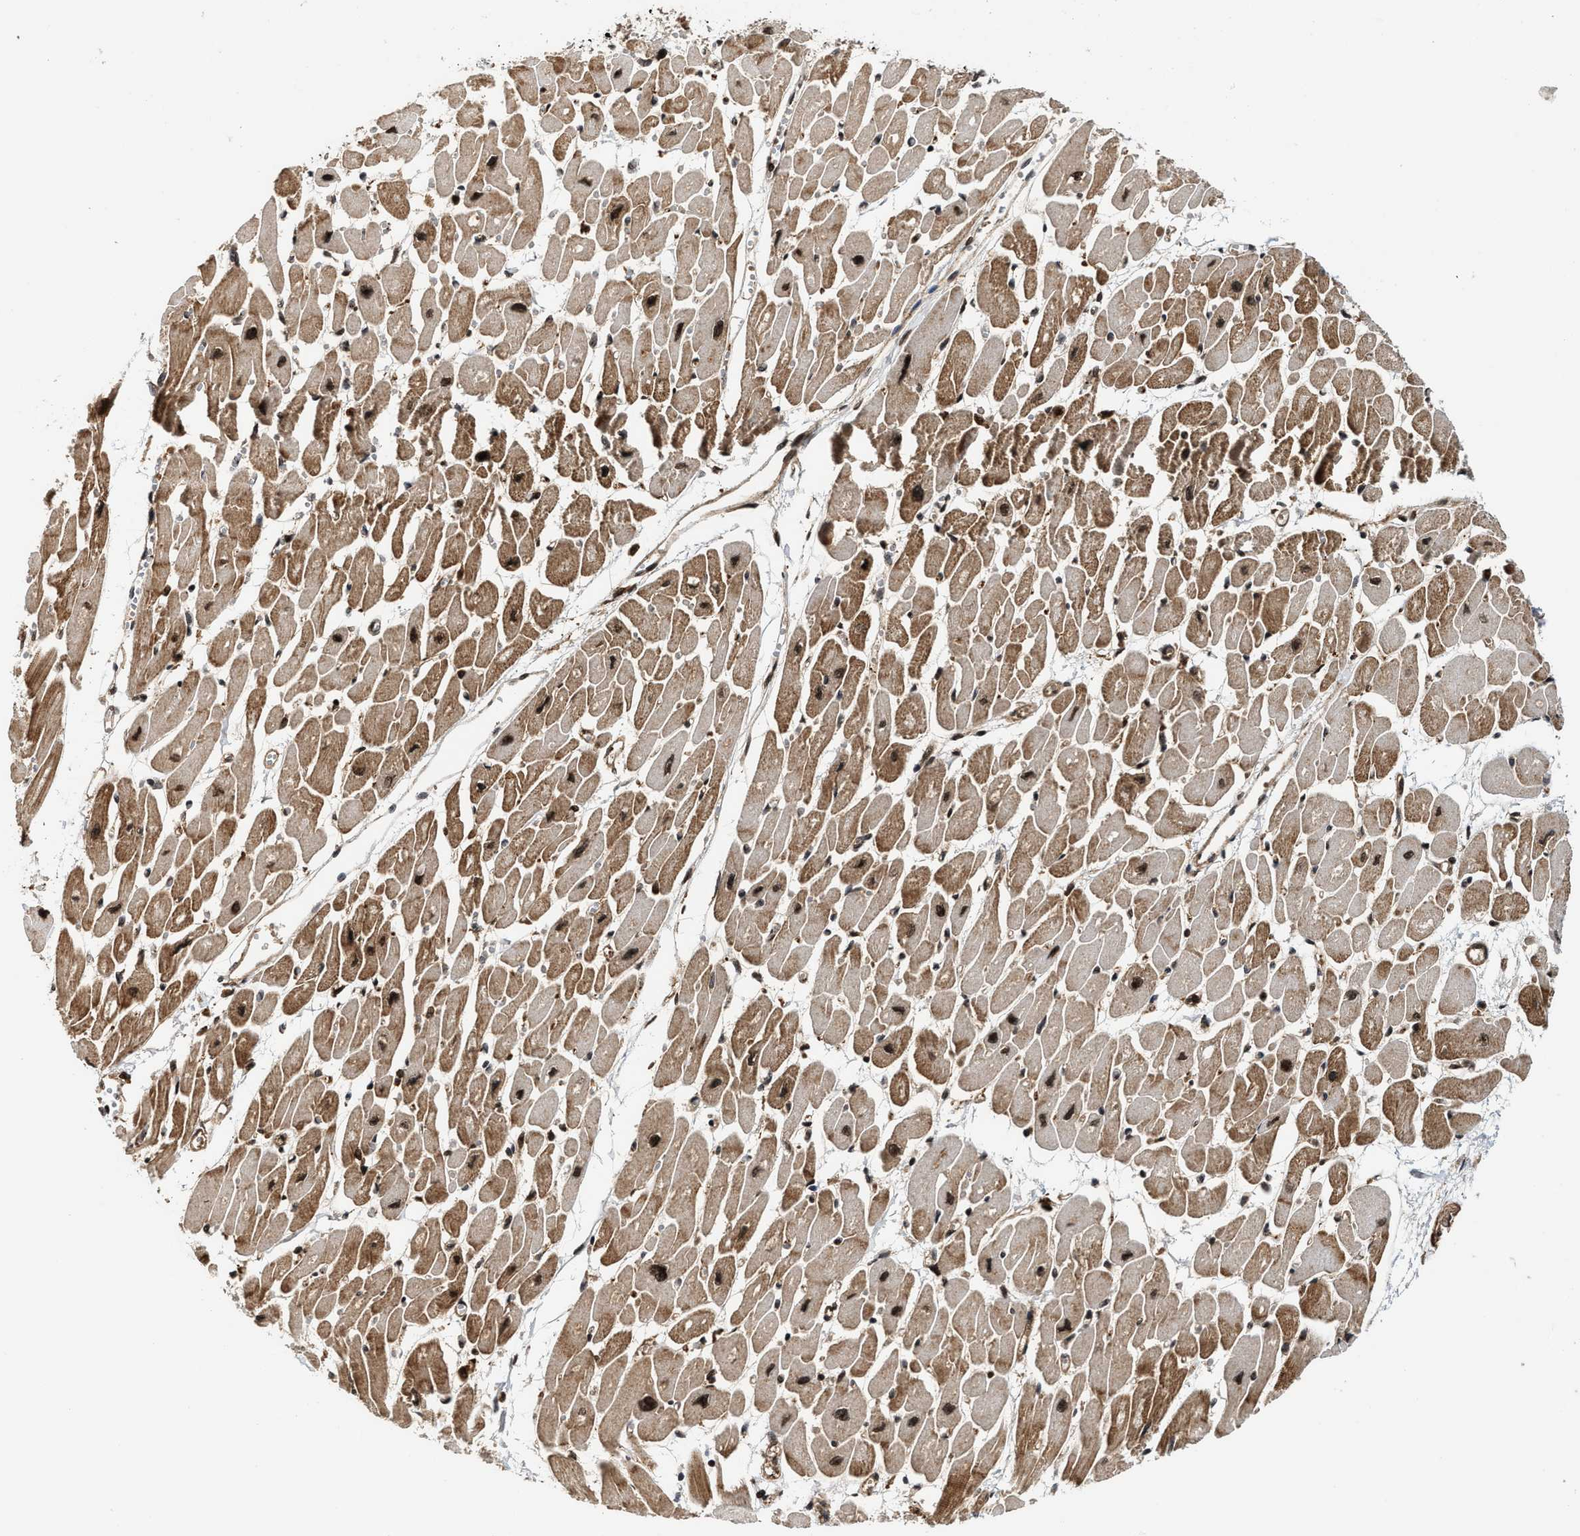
{"staining": {"intensity": "strong", "quantity": ">75%", "location": "cytoplasmic/membranous,nuclear"}, "tissue": "heart muscle", "cell_type": "Cardiomyocytes", "image_type": "normal", "snomed": [{"axis": "morphology", "description": "Normal tissue, NOS"}, {"axis": "topography", "description": "Heart"}], "caption": "Heart muscle stained with immunohistochemistry exhibits strong cytoplasmic/membranous,nuclear expression in about >75% of cardiomyocytes.", "gene": "MDM2", "patient": {"sex": "female", "age": 54}}